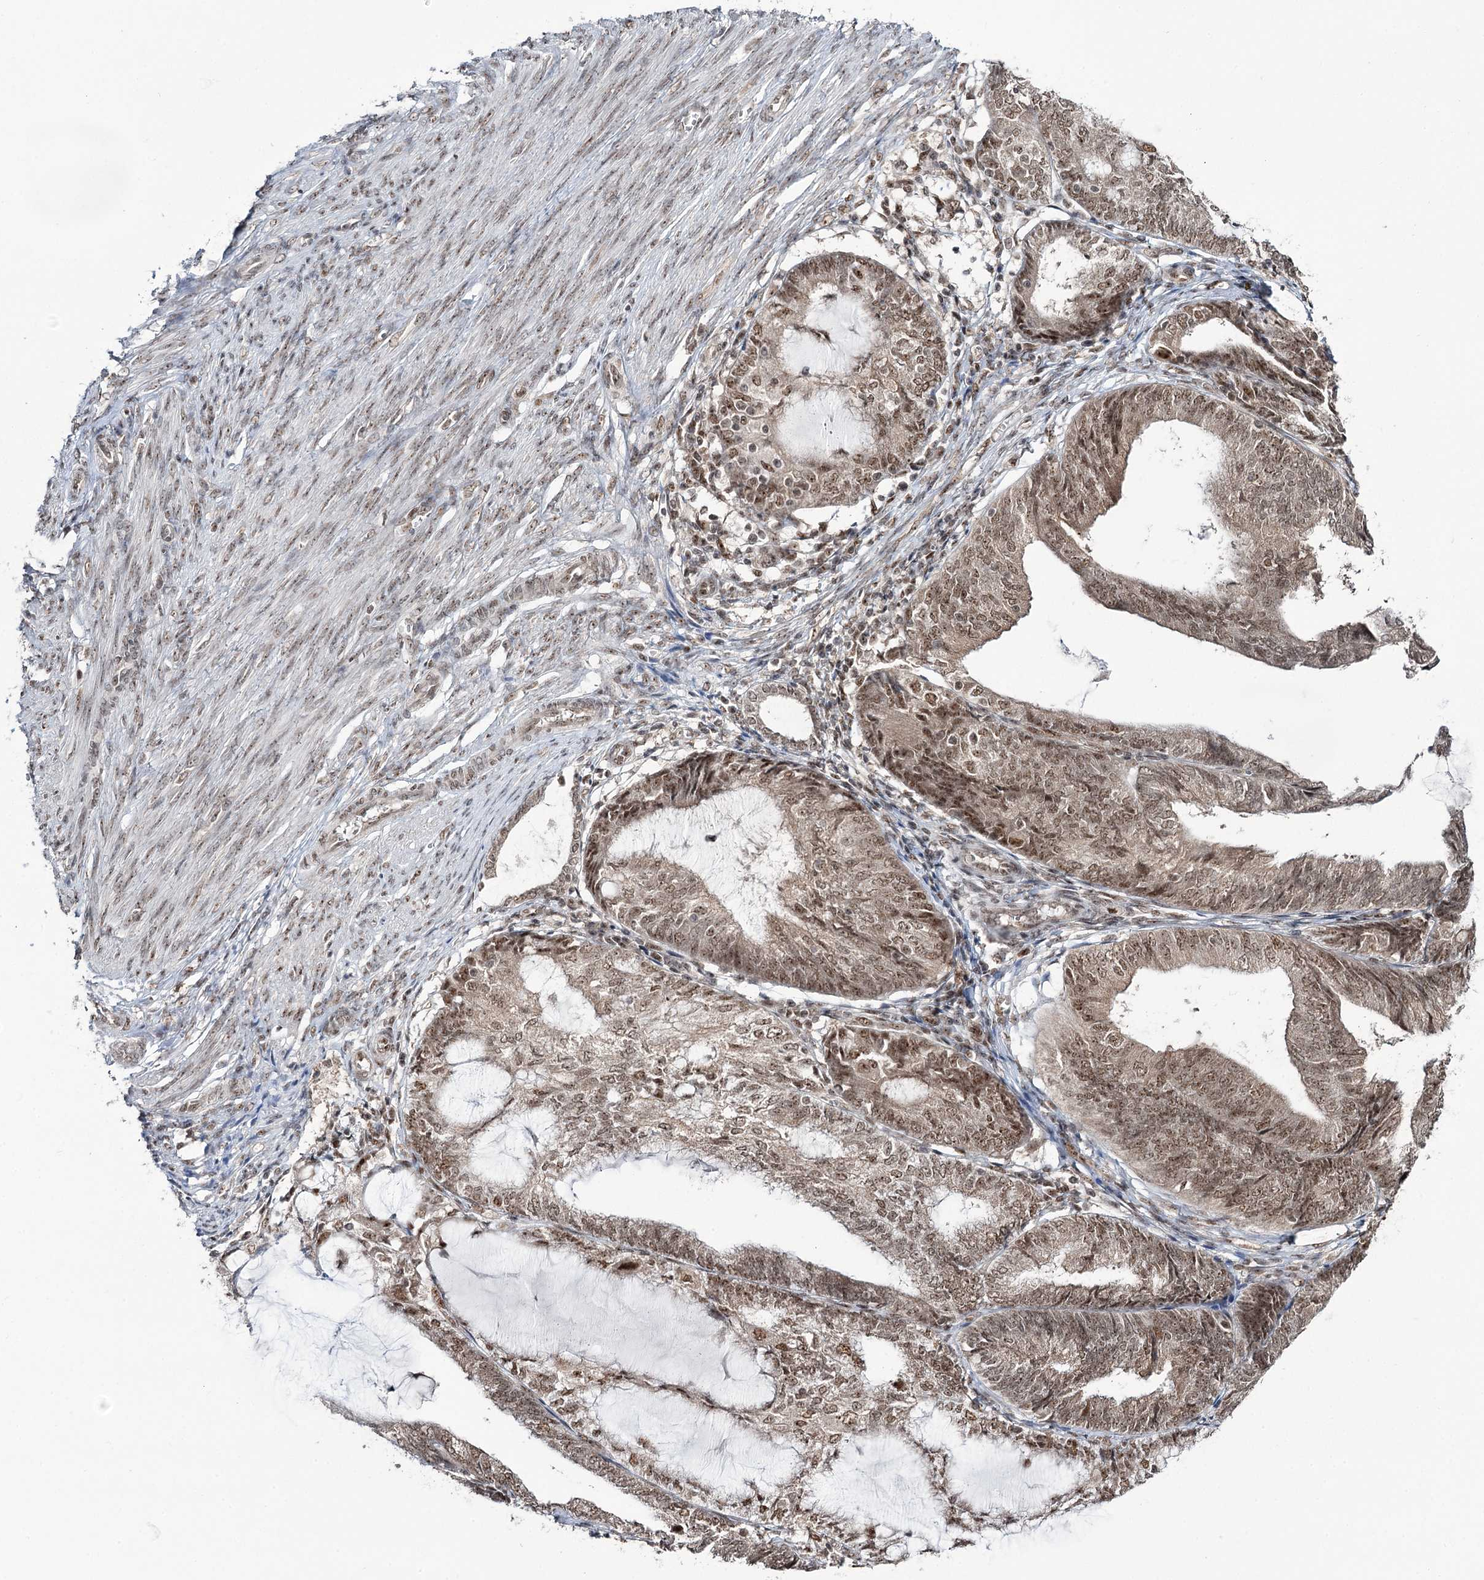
{"staining": {"intensity": "moderate", "quantity": ">75%", "location": "nuclear"}, "tissue": "endometrial cancer", "cell_type": "Tumor cells", "image_type": "cancer", "snomed": [{"axis": "morphology", "description": "Adenocarcinoma, NOS"}, {"axis": "topography", "description": "Endometrium"}], "caption": "Endometrial cancer stained with IHC exhibits moderate nuclear positivity in approximately >75% of tumor cells.", "gene": "ERCC3", "patient": {"sex": "female", "age": 81}}